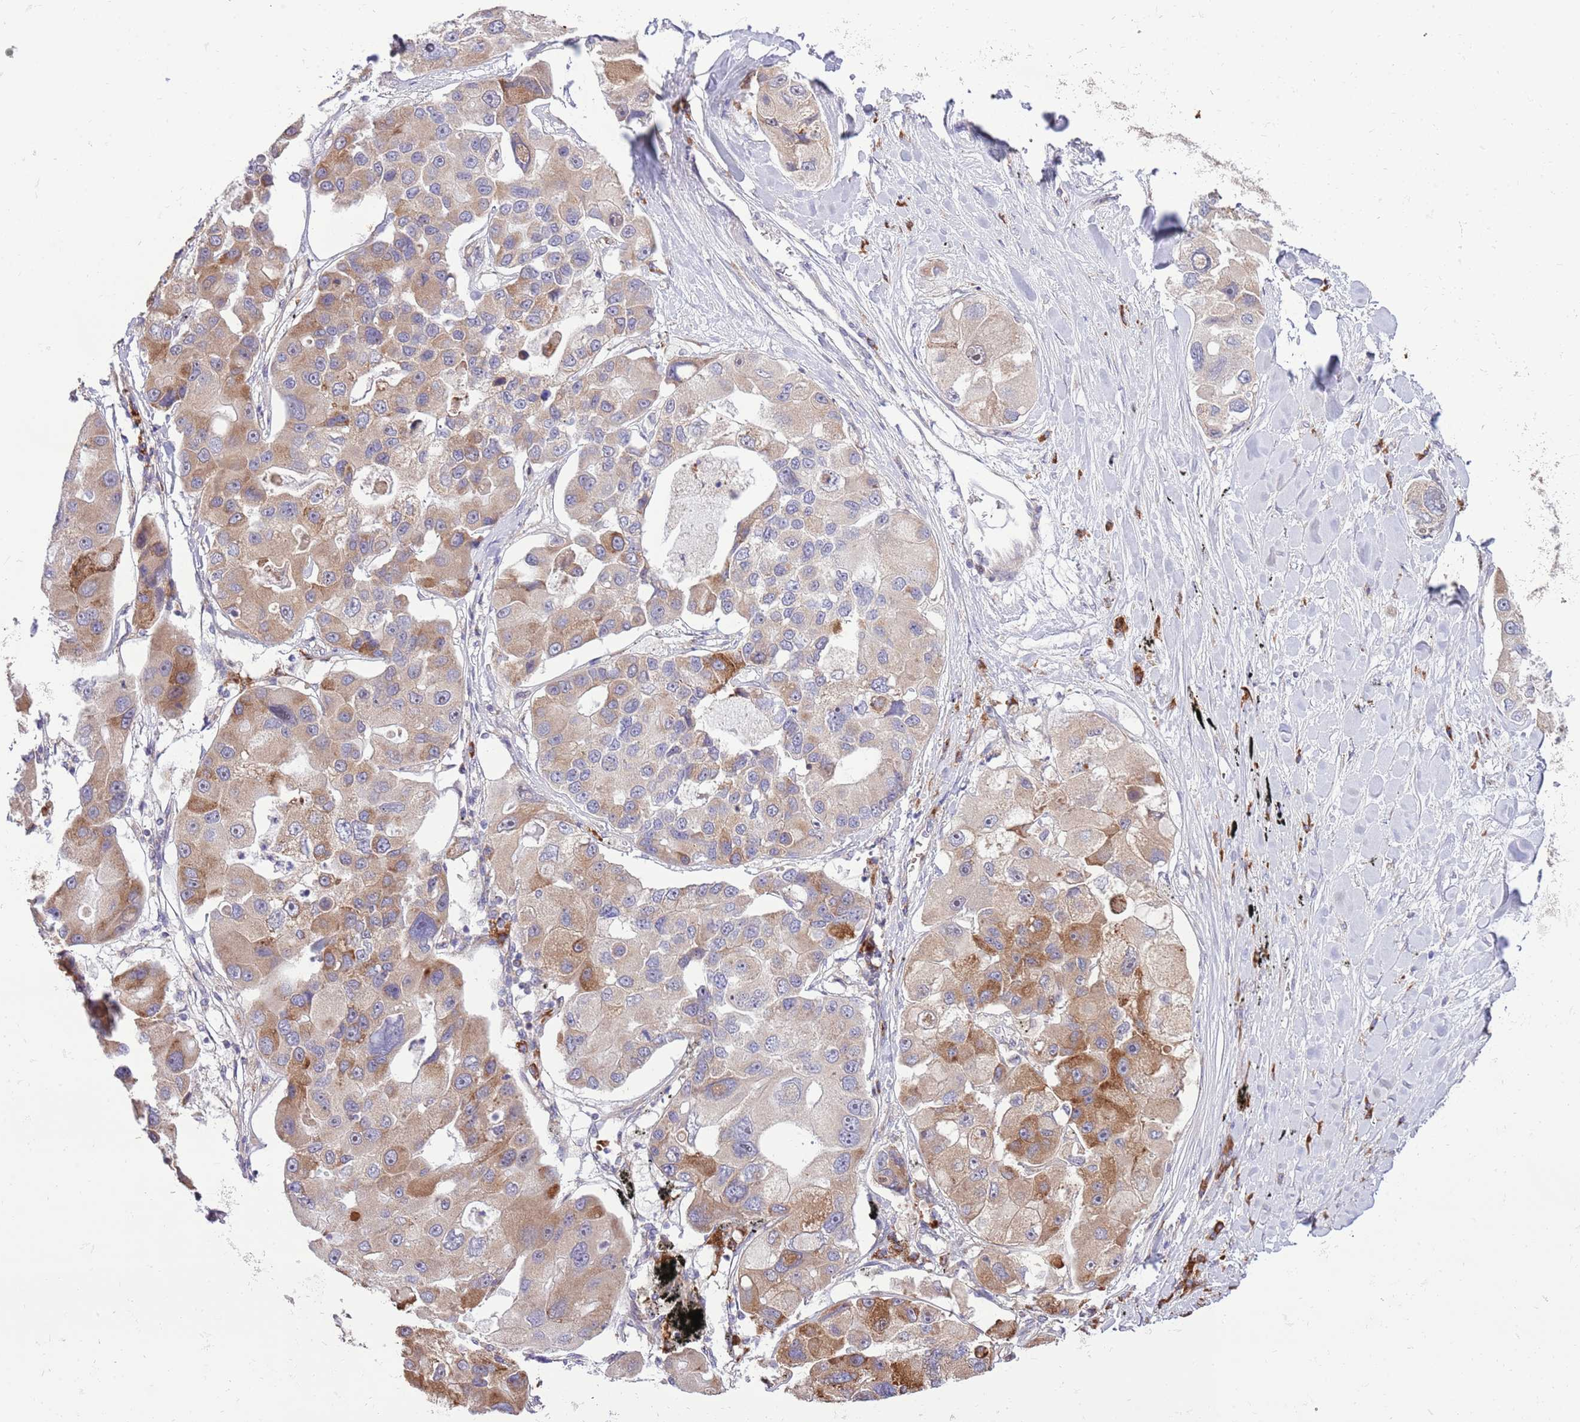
{"staining": {"intensity": "moderate", "quantity": ">75%", "location": "cytoplasmic/membranous"}, "tissue": "lung cancer", "cell_type": "Tumor cells", "image_type": "cancer", "snomed": [{"axis": "morphology", "description": "Adenocarcinoma, NOS"}, {"axis": "topography", "description": "Lung"}], "caption": "Brown immunohistochemical staining in human lung cancer (adenocarcinoma) displays moderate cytoplasmic/membranous staining in about >75% of tumor cells.", "gene": "DAND5", "patient": {"sex": "female", "age": 54}}